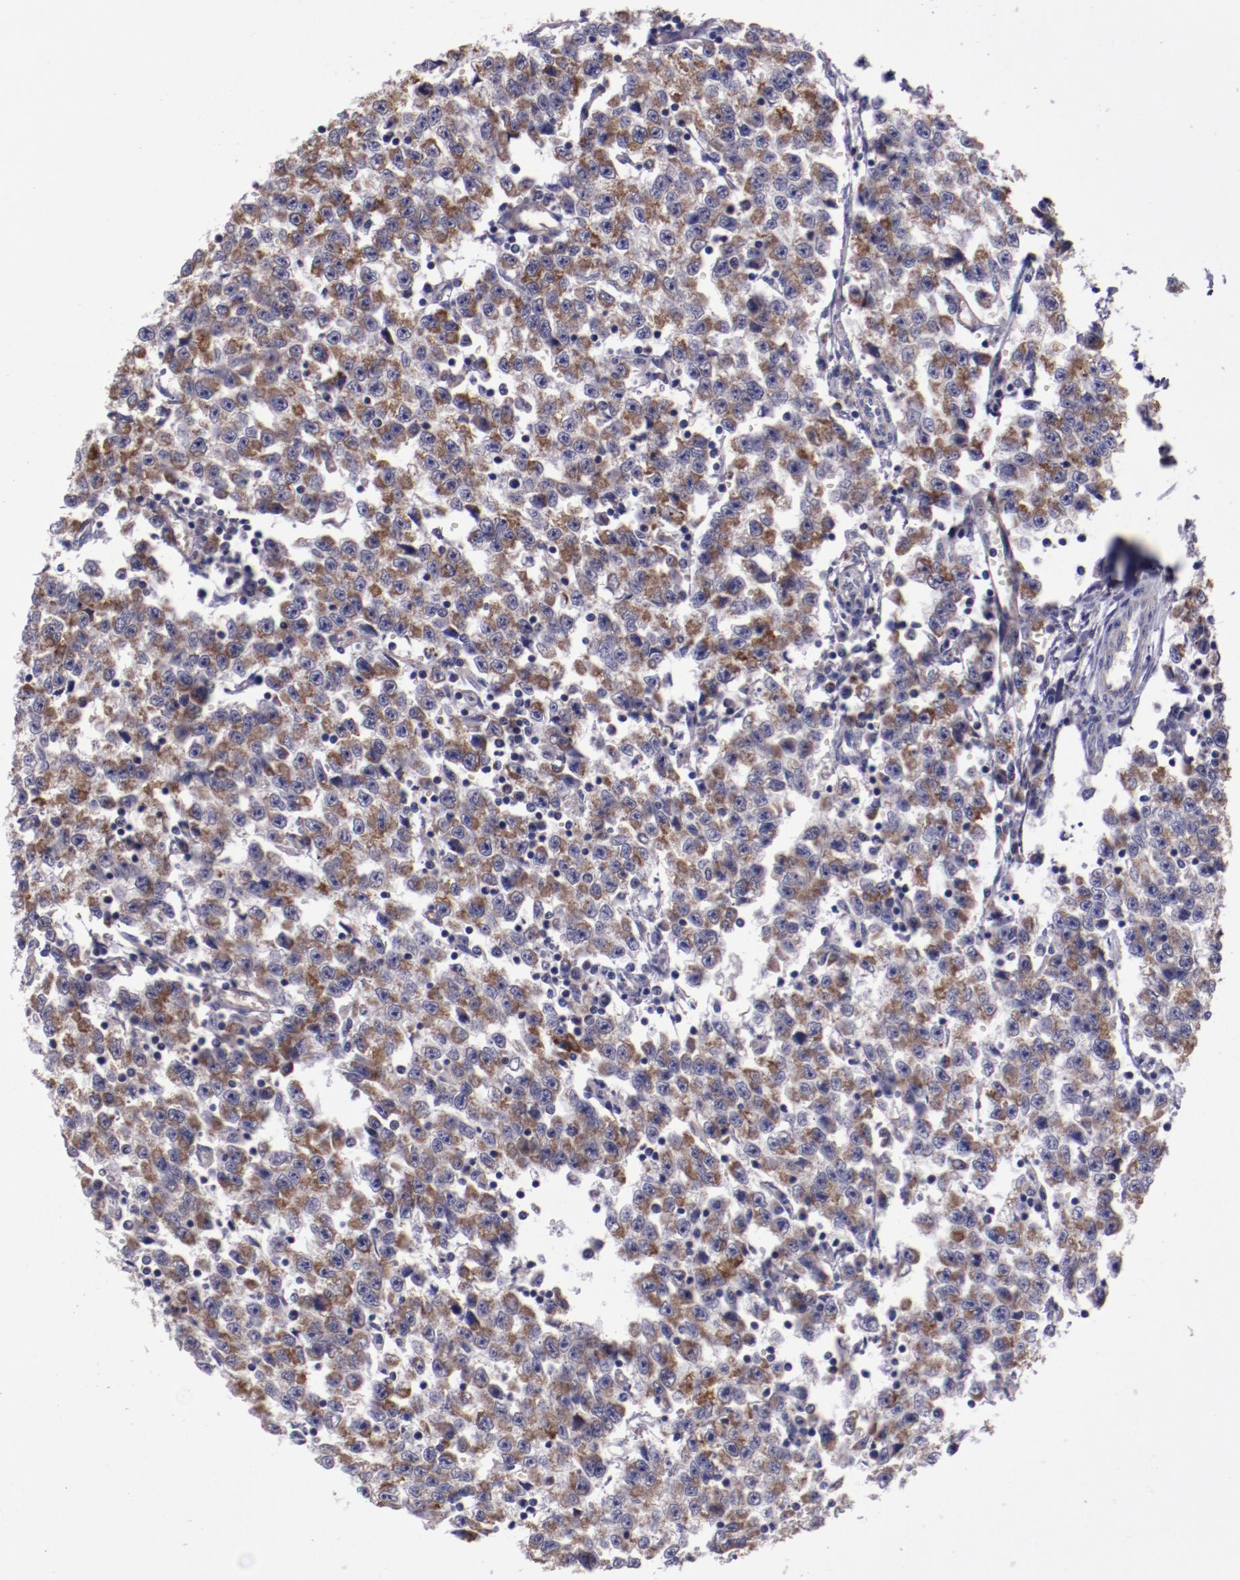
{"staining": {"intensity": "moderate", "quantity": ">75%", "location": "cytoplasmic/membranous"}, "tissue": "testis cancer", "cell_type": "Tumor cells", "image_type": "cancer", "snomed": [{"axis": "morphology", "description": "Seminoma, NOS"}, {"axis": "topography", "description": "Testis"}], "caption": "Testis cancer tissue exhibits moderate cytoplasmic/membranous positivity in about >75% of tumor cells, visualized by immunohistochemistry. (DAB (3,3'-diaminobenzidine) = brown stain, brightfield microscopy at high magnification).", "gene": "LONP1", "patient": {"sex": "male", "age": 35}}